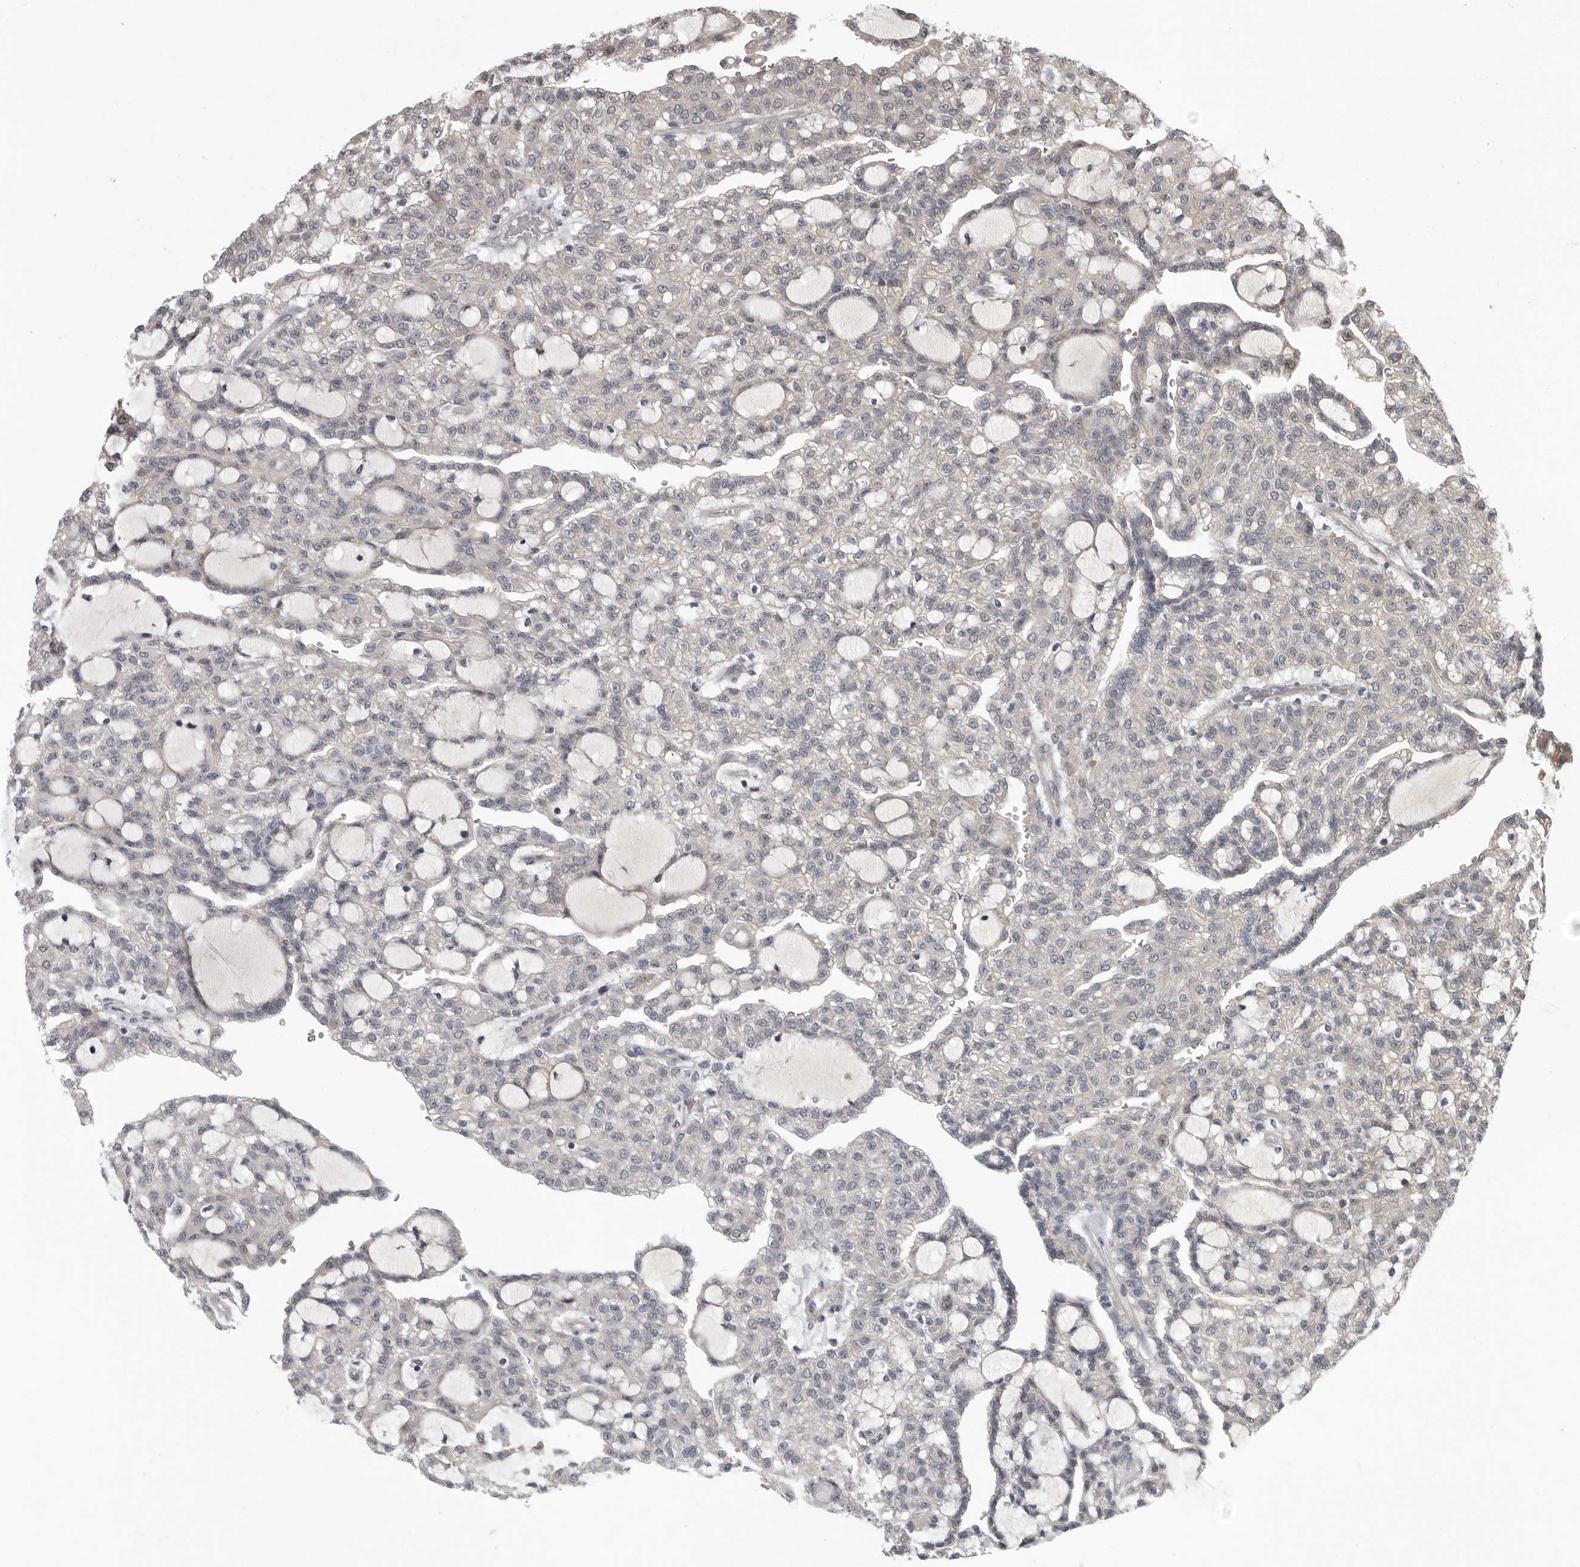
{"staining": {"intensity": "negative", "quantity": "none", "location": "none"}, "tissue": "renal cancer", "cell_type": "Tumor cells", "image_type": "cancer", "snomed": [{"axis": "morphology", "description": "Adenocarcinoma, NOS"}, {"axis": "topography", "description": "Kidney"}], "caption": "Protein analysis of renal cancer (adenocarcinoma) shows no significant positivity in tumor cells.", "gene": "PDE7A", "patient": {"sex": "male", "age": 63}}